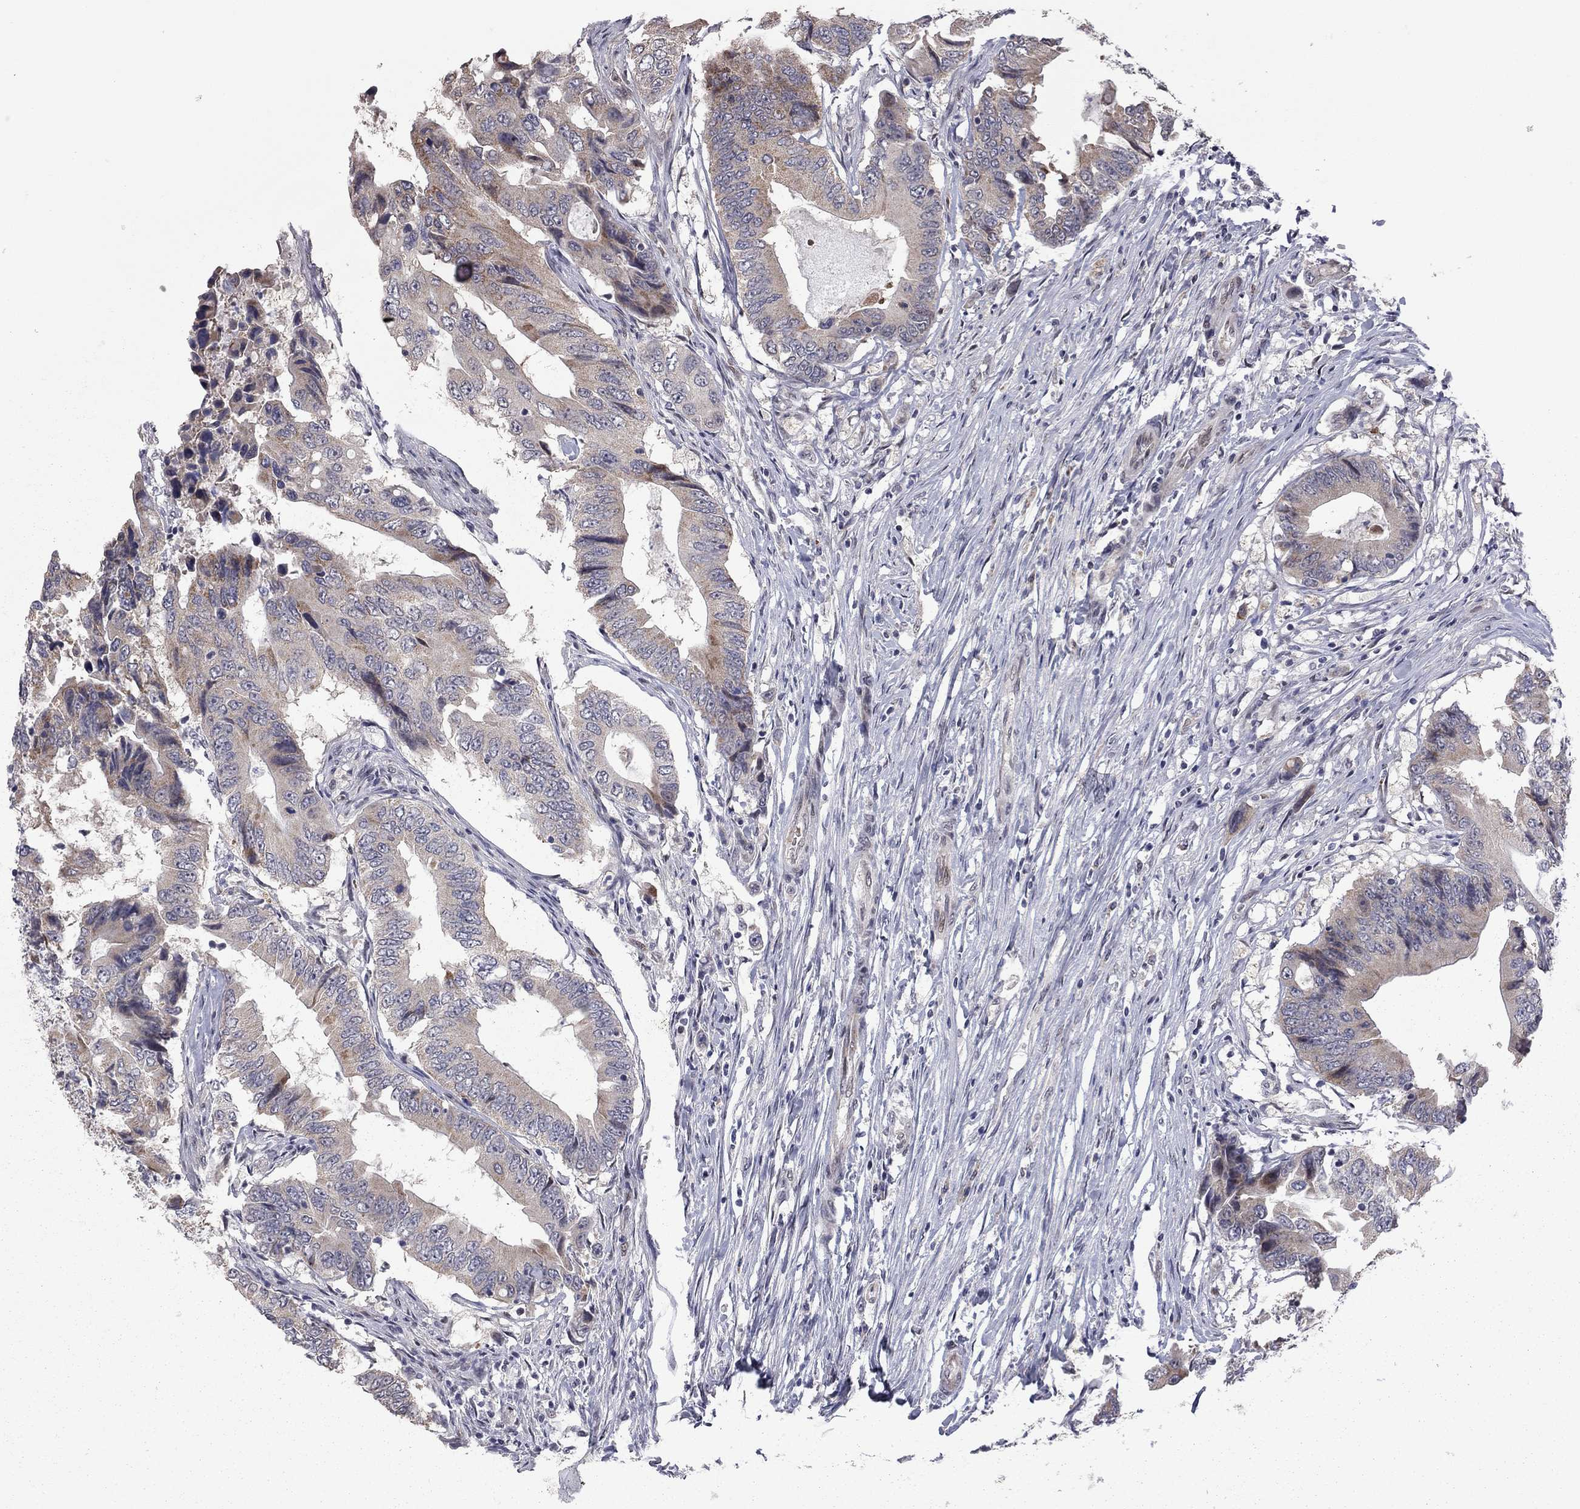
{"staining": {"intensity": "moderate", "quantity": "25%-75%", "location": "cytoplasmic/membranous"}, "tissue": "colorectal cancer", "cell_type": "Tumor cells", "image_type": "cancer", "snomed": [{"axis": "morphology", "description": "Adenocarcinoma, NOS"}, {"axis": "topography", "description": "Colon"}], "caption": "This photomicrograph shows IHC staining of human adenocarcinoma (colorectal), with medium moderate cytoplasmic/membranous staining in about 25%-75% of tumor cells.", "gene": "MC3R", "patient": {"sex": "female", "age": 90}}